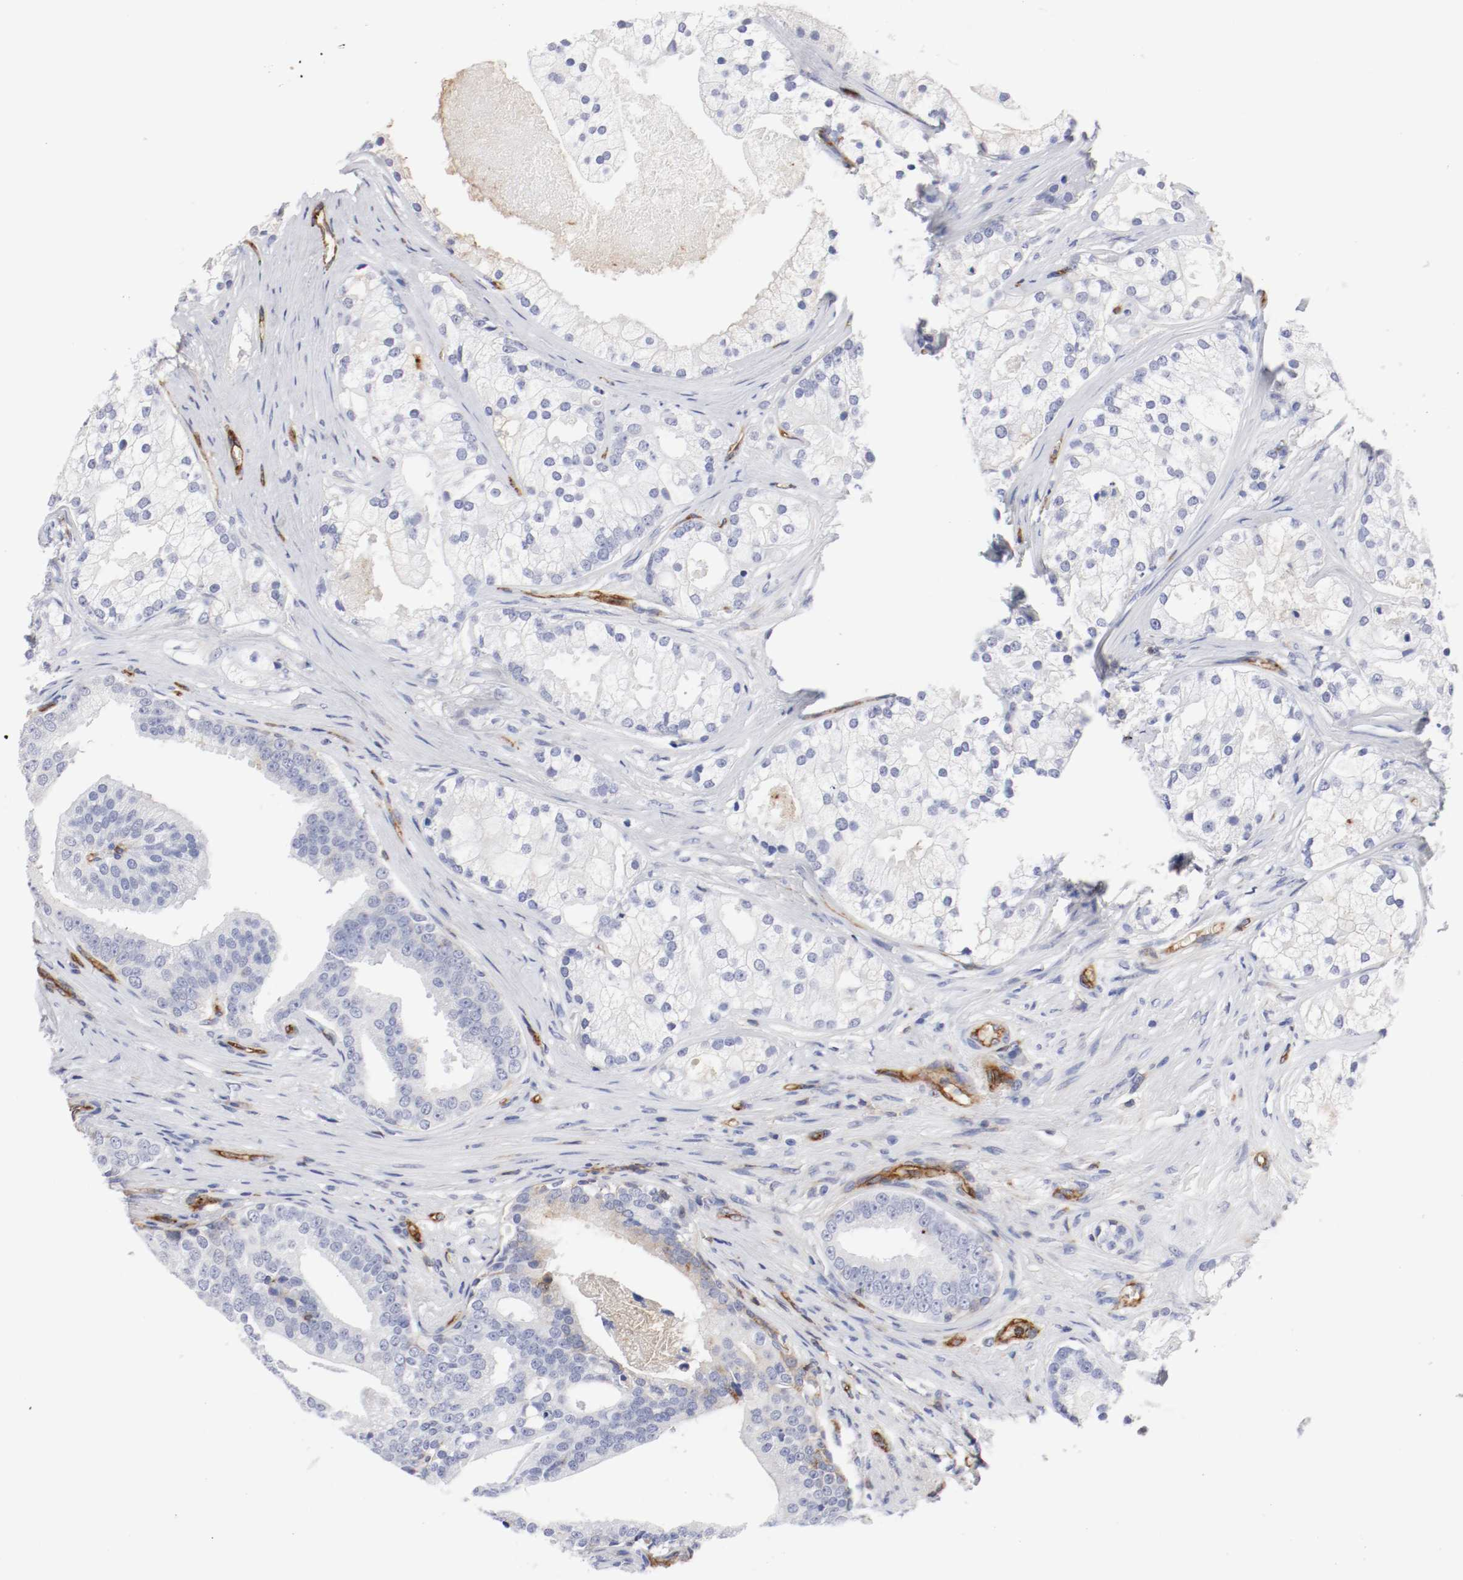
{"staining": {"intensity": "weak", "quantity": "<25%", "location": "cytoplasmic/membranous"}, "tissue": "prostate cancer", "cell_type": "Tumor cells", "image_type": "cancer", "snomed": [{"axis": "morphology", "description": "Adenocarcinoma, Low grade"}, {"axis": "topography", "description": "Prostate"}], "caption": "Tumor cells are negative for protein expression in human prostate cancer.", "gene": "IFITM1", "patient": {"sex": "male", "age": 58}}